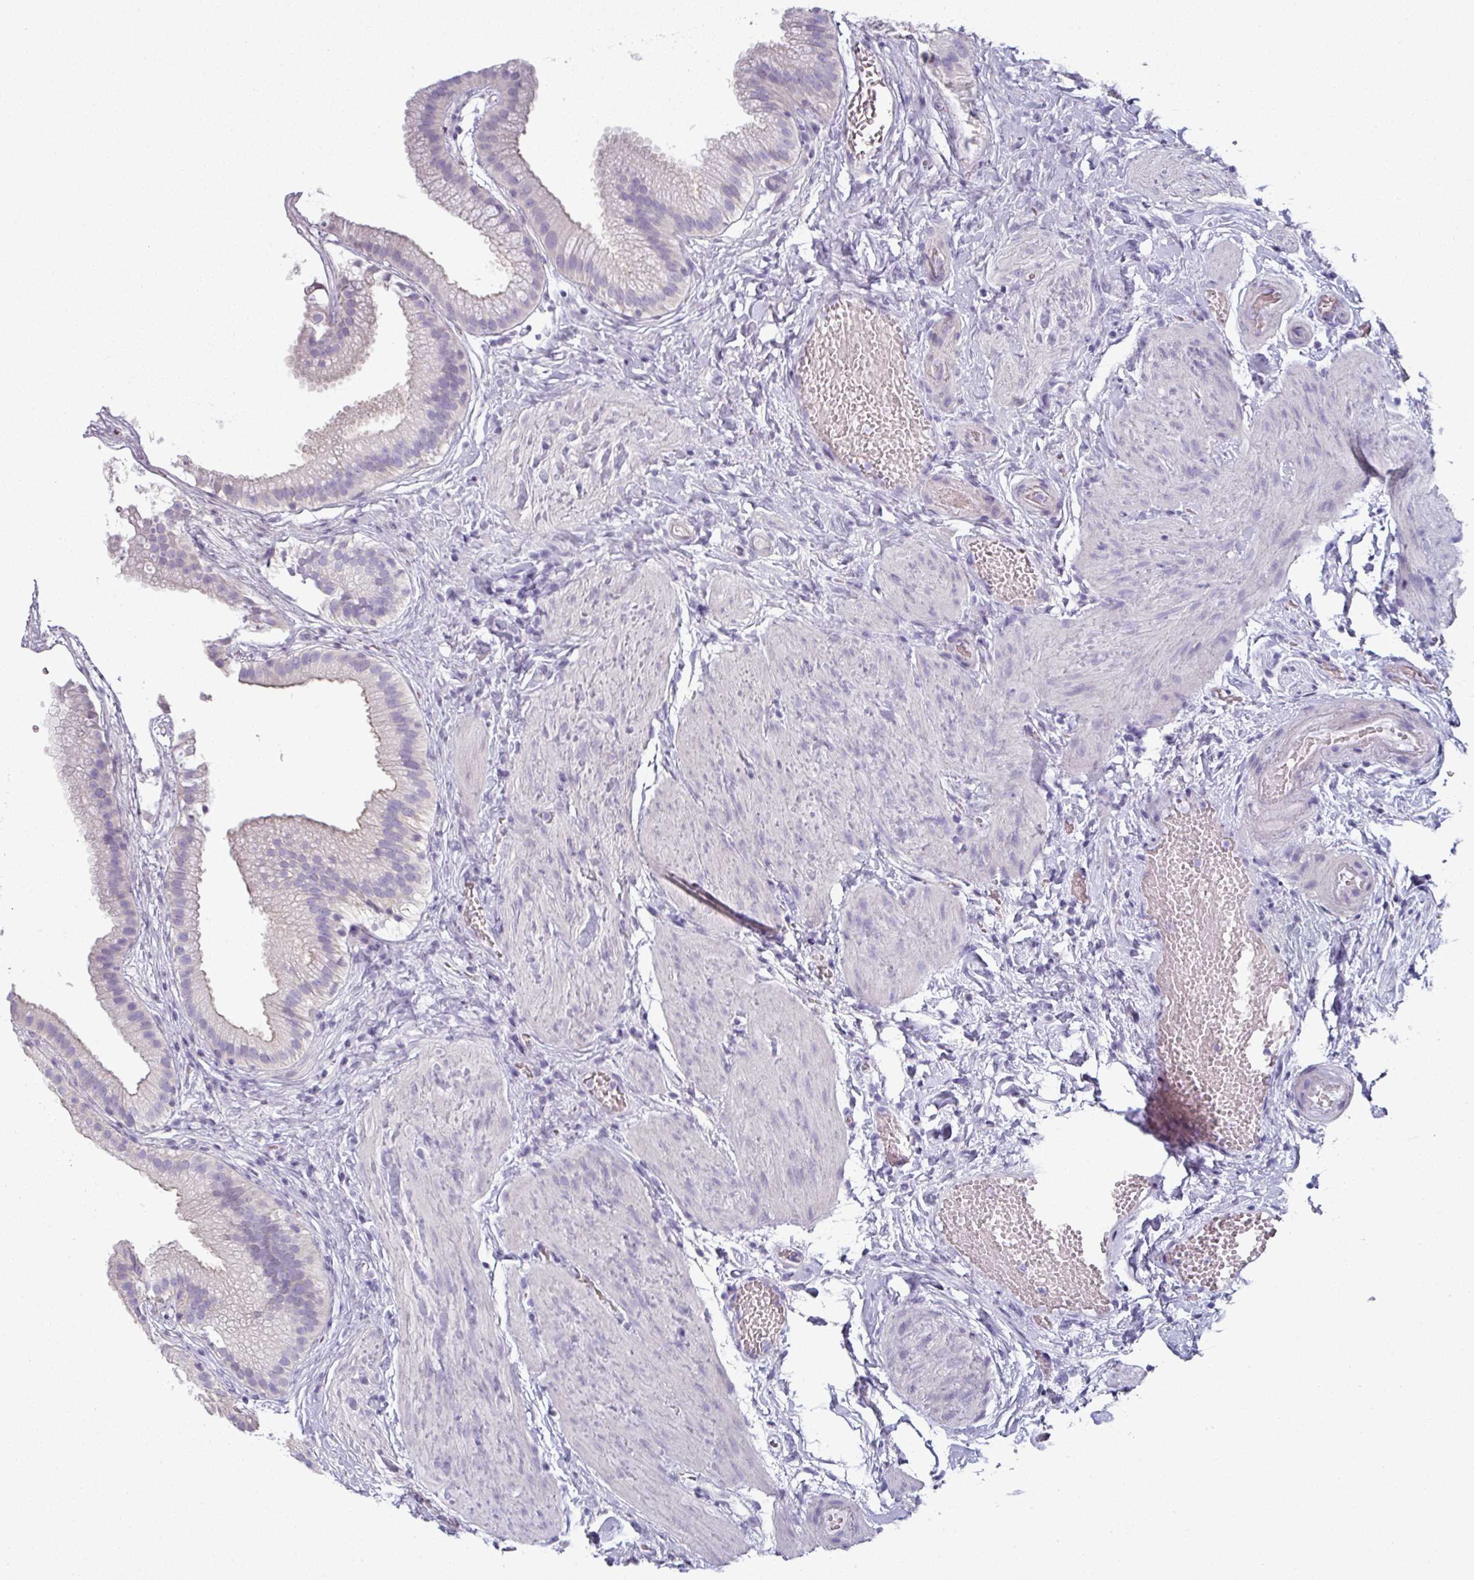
{"staining": {"intensity": "negative", "quantity": "none", "location": "none"}, "tissue": "gallbladder", "cell_type": "Glandular cells", "image_type": "normal", "snomed": [{"axis": "morphology", "description": "Normal tissue, NOS"}, {"axis": "topography", "description": "Gallbladder"}], "caption": "High magnification brightfield microscopy of normal gallbladder stained with DAB (3,3'-diaminobenzidine) (brown) and counterstained with hematoxylin (blue): glandular cells show no significant expression. (DAB immunohistochemistry (IHC) visualized using brightfield microscopy, high magnification).", "gene": "SLC17A7", "patient": {"sex": "female", "age": 63}}